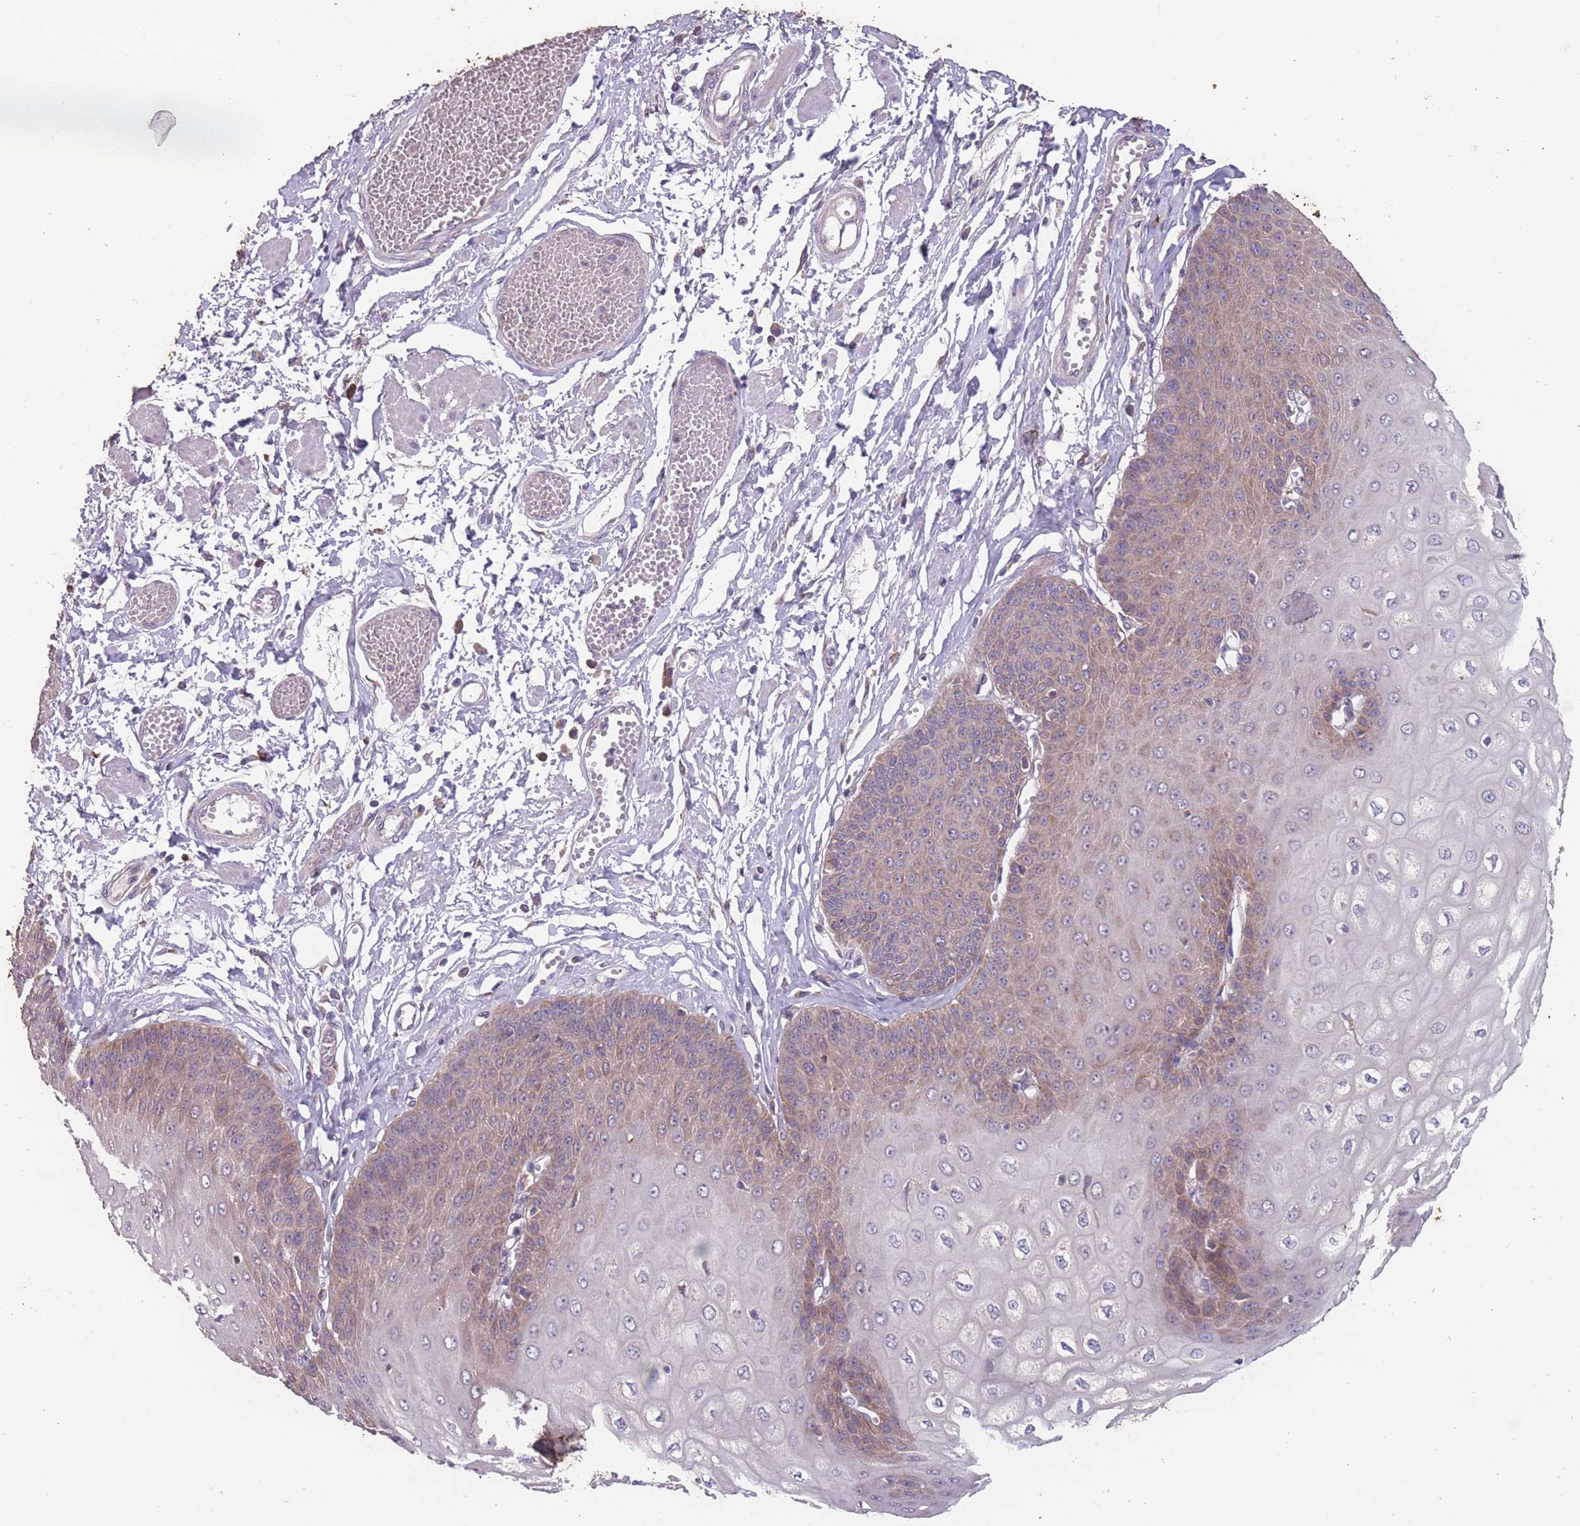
{"staining": {"intensity": "weak", "quantity": "25%-75%", "location": "cytoplasmic/membranous"}, "tissue": "esophagus", "cell_type": "Squamous epithelial cells", "image_type": "normal", "snomed": [{"axis": "morphology", "description": "Normal tissue, NOS"}, {"axis": "topography", "description": "Esophagus"}], "caption": "Benign esophagus was stained to show a protein in brown. There is low levels of weak cytoplasmic/membranous positivity in approximately 25%-75% of squamous epithelial cells.", "gene": "STIM2", "patient": {"sex": "male", "age": 60}}